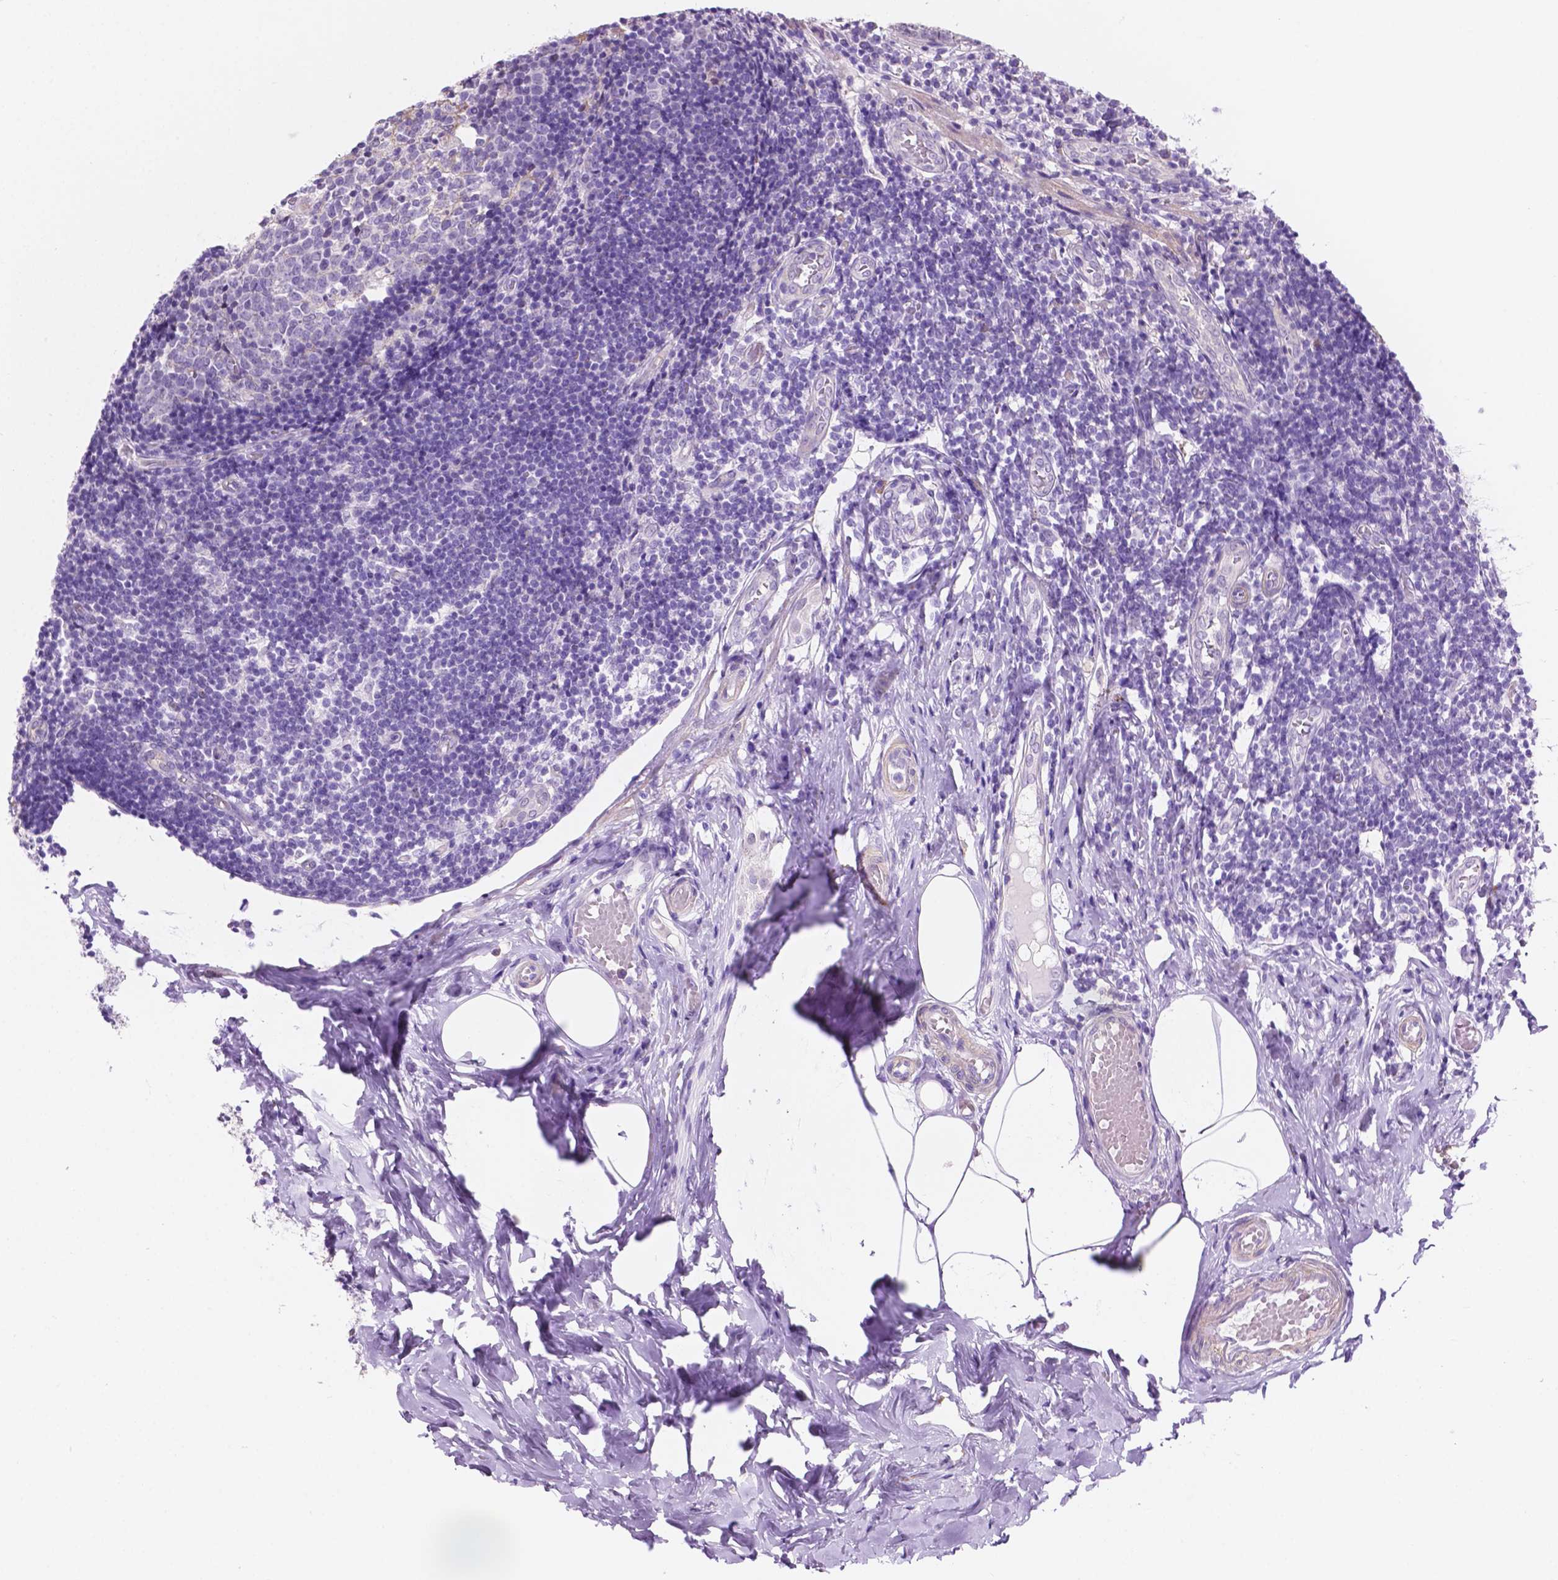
{"staining": {"intensity": "strong", "quantity": ">75%", "location": "cytoplasmic/membranous"}, "tissue": "appendix", "cell_type": "Glandular cells", "image_type": "normal", "snomed": [{"axis": "morphology", "description": "Normal tissue, NOS"}, {"axis": "topography", "description": "Appendix"}], "caption": "Normal appendix was stained to show a protein in brown. There is high levels of strong cytoplasmic/membranous positivity in approximately >75% of glandular cells. (Brightfield microscopy of DAB IHC at high magnification).", "gene": "ACY3", "patient": {"sex": "female", "age": 32}}